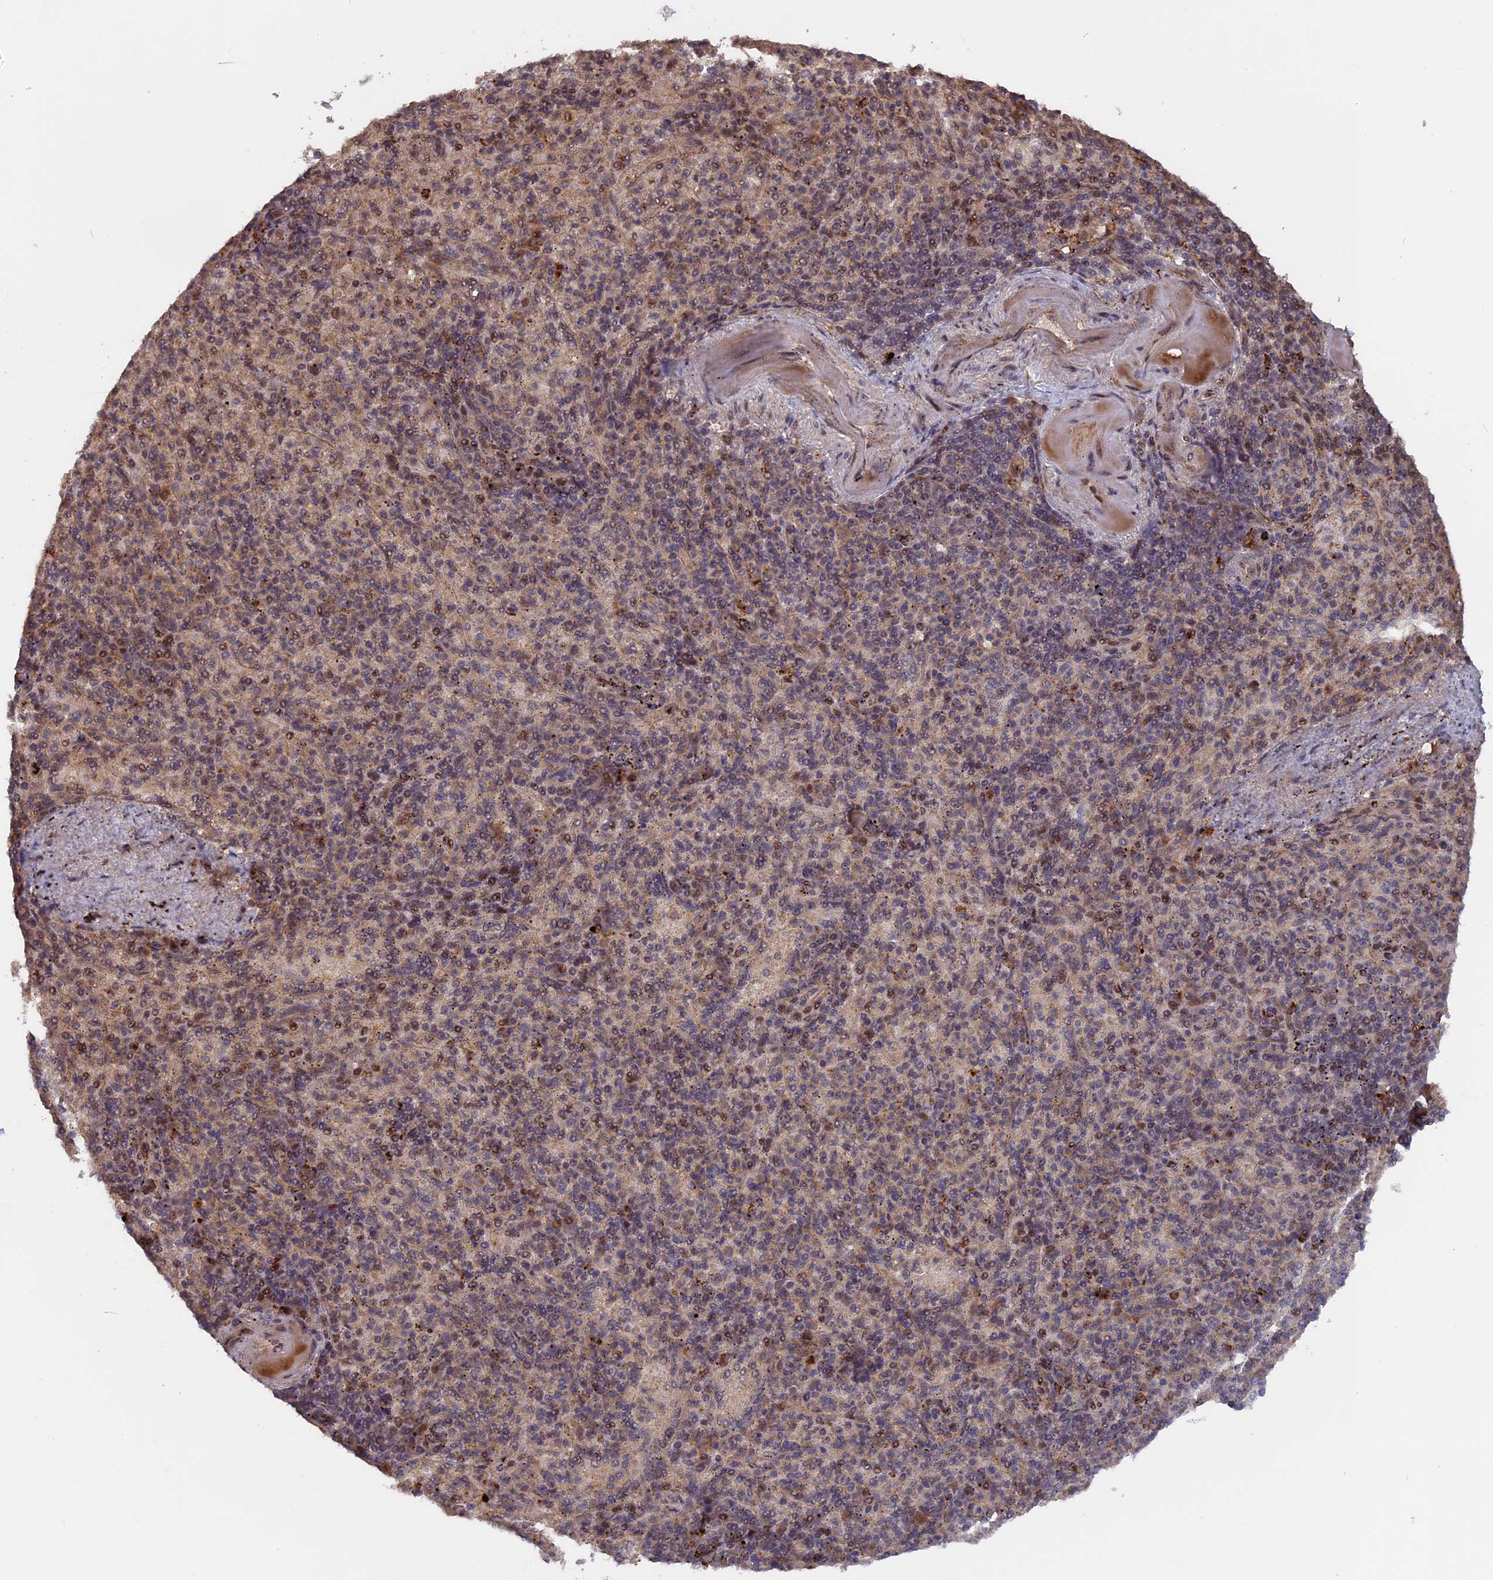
{"staining": {"intensity": "negative", "quantity": "none", "location": "none"}, "tissue": "spleen", "cell_type": "Cells in red pulp", "image_type": "normal", "snomed": [{"axis": "morphology", "description": "Normal tissue, NOS"}, {"axis": "topography", "description": "Spleen"}], "caption": "Spleen was stained to show a protein in brown. There is no significant staining in cells in red pulp. (Immunohistochemistry, brightfield microscopy, high magnification).", "gene": "TELO2", "patient": {"sex": "female", "age": 74}}